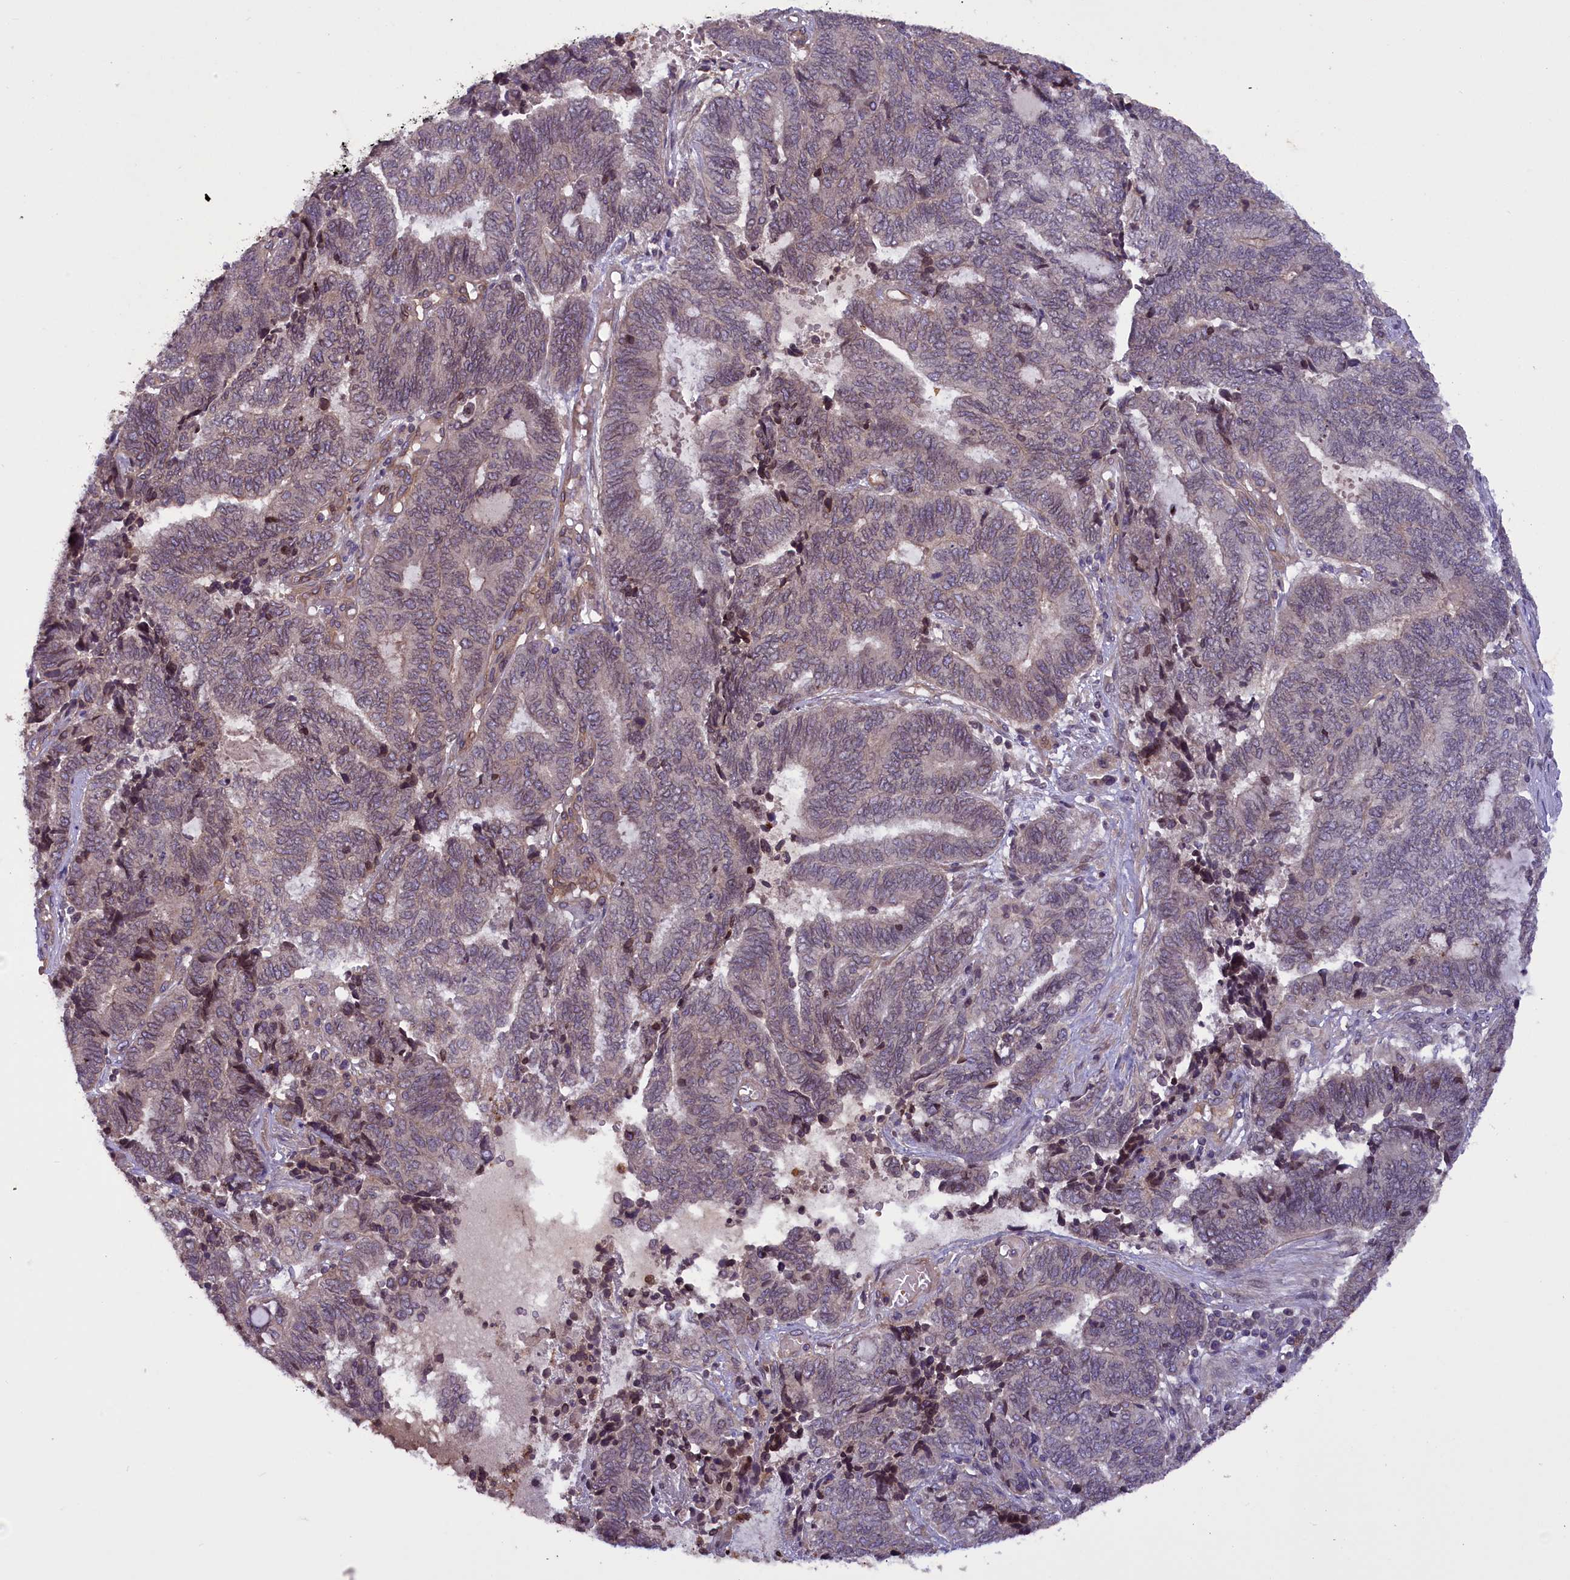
{"staining": {"intensity": "weak", "quantity": "25%-75%", "location": "nuclear"}, "tissue": "endometrial cancer", "cell_type": "Tumor cells", "image_type": "cancer", "snomed": [{"axis": "morphology", "description": "Adenocarcinoma, NOS"}, {"axis": "topography", "description": "Uterus"}, {"axis": "topography", "description": "Endometrium"}], "caption": "Human endometrial adenocarcinoma stained for a protein (brown) reveals weak nuclear positive positivity in approximately 25%-75% of tumor cells.", "gene": "CCDC125", "patient": {"sex": "female", "age": 70}}